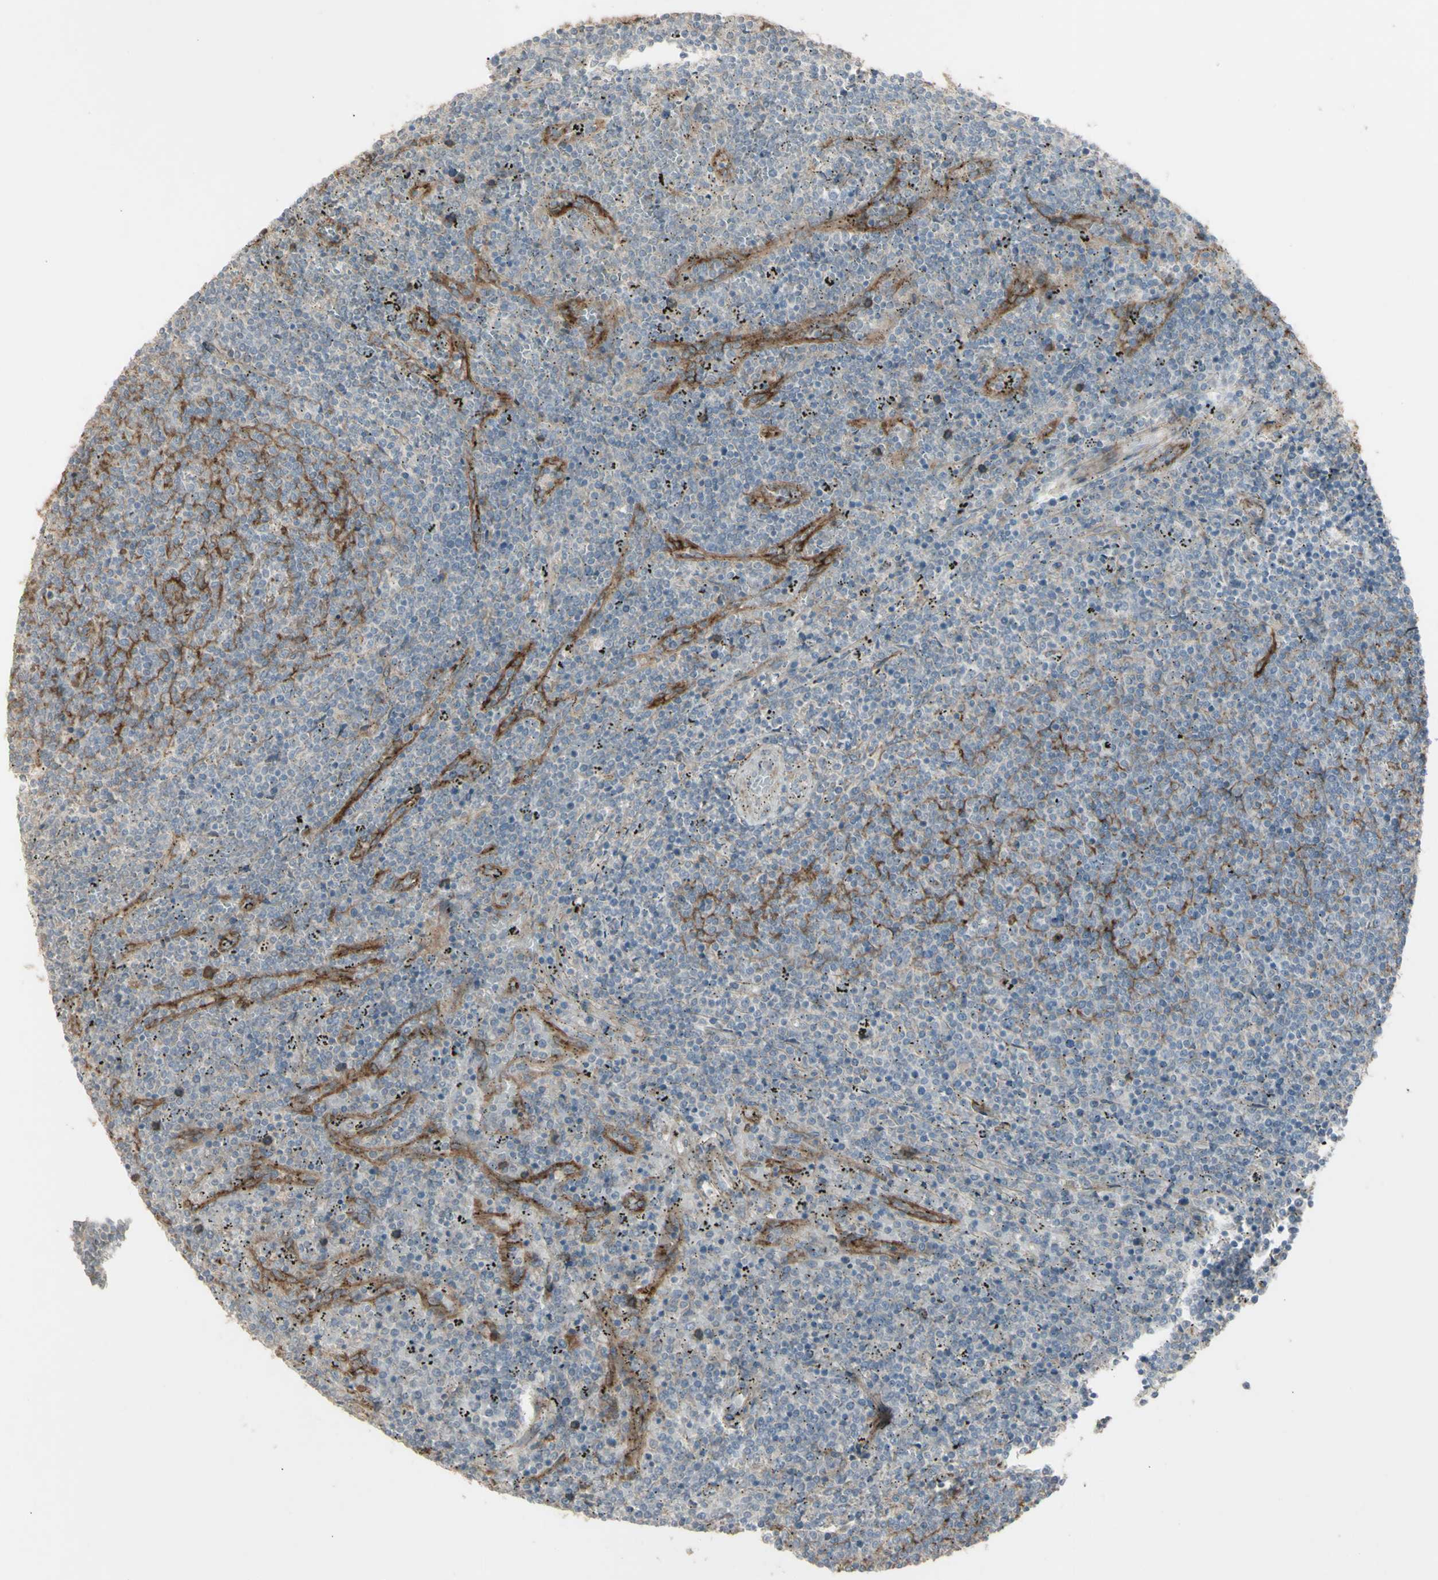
{"staining": {"intensity": "weak", "quantity": "<25%", "location": "cytoplasmic/membranous"}, "tissue": "lymphoma", "cell_type": "Tumor cells", "image_type": "cancer", "snomed": [{"axis": "morphology", "description": "Malignant lymphoma, non-Hodgkin's type, Low grade"}, {"axis": "topography", "description": "Spleen"}], "caption": "Malignant lymphoma, non-Hodgkin's type (low-grade) stained for a protein using immunohistochemistry demonstrates no staining tumor cells.", "gene": "CD276", "patient": {"sex": "female", "age": 50}}